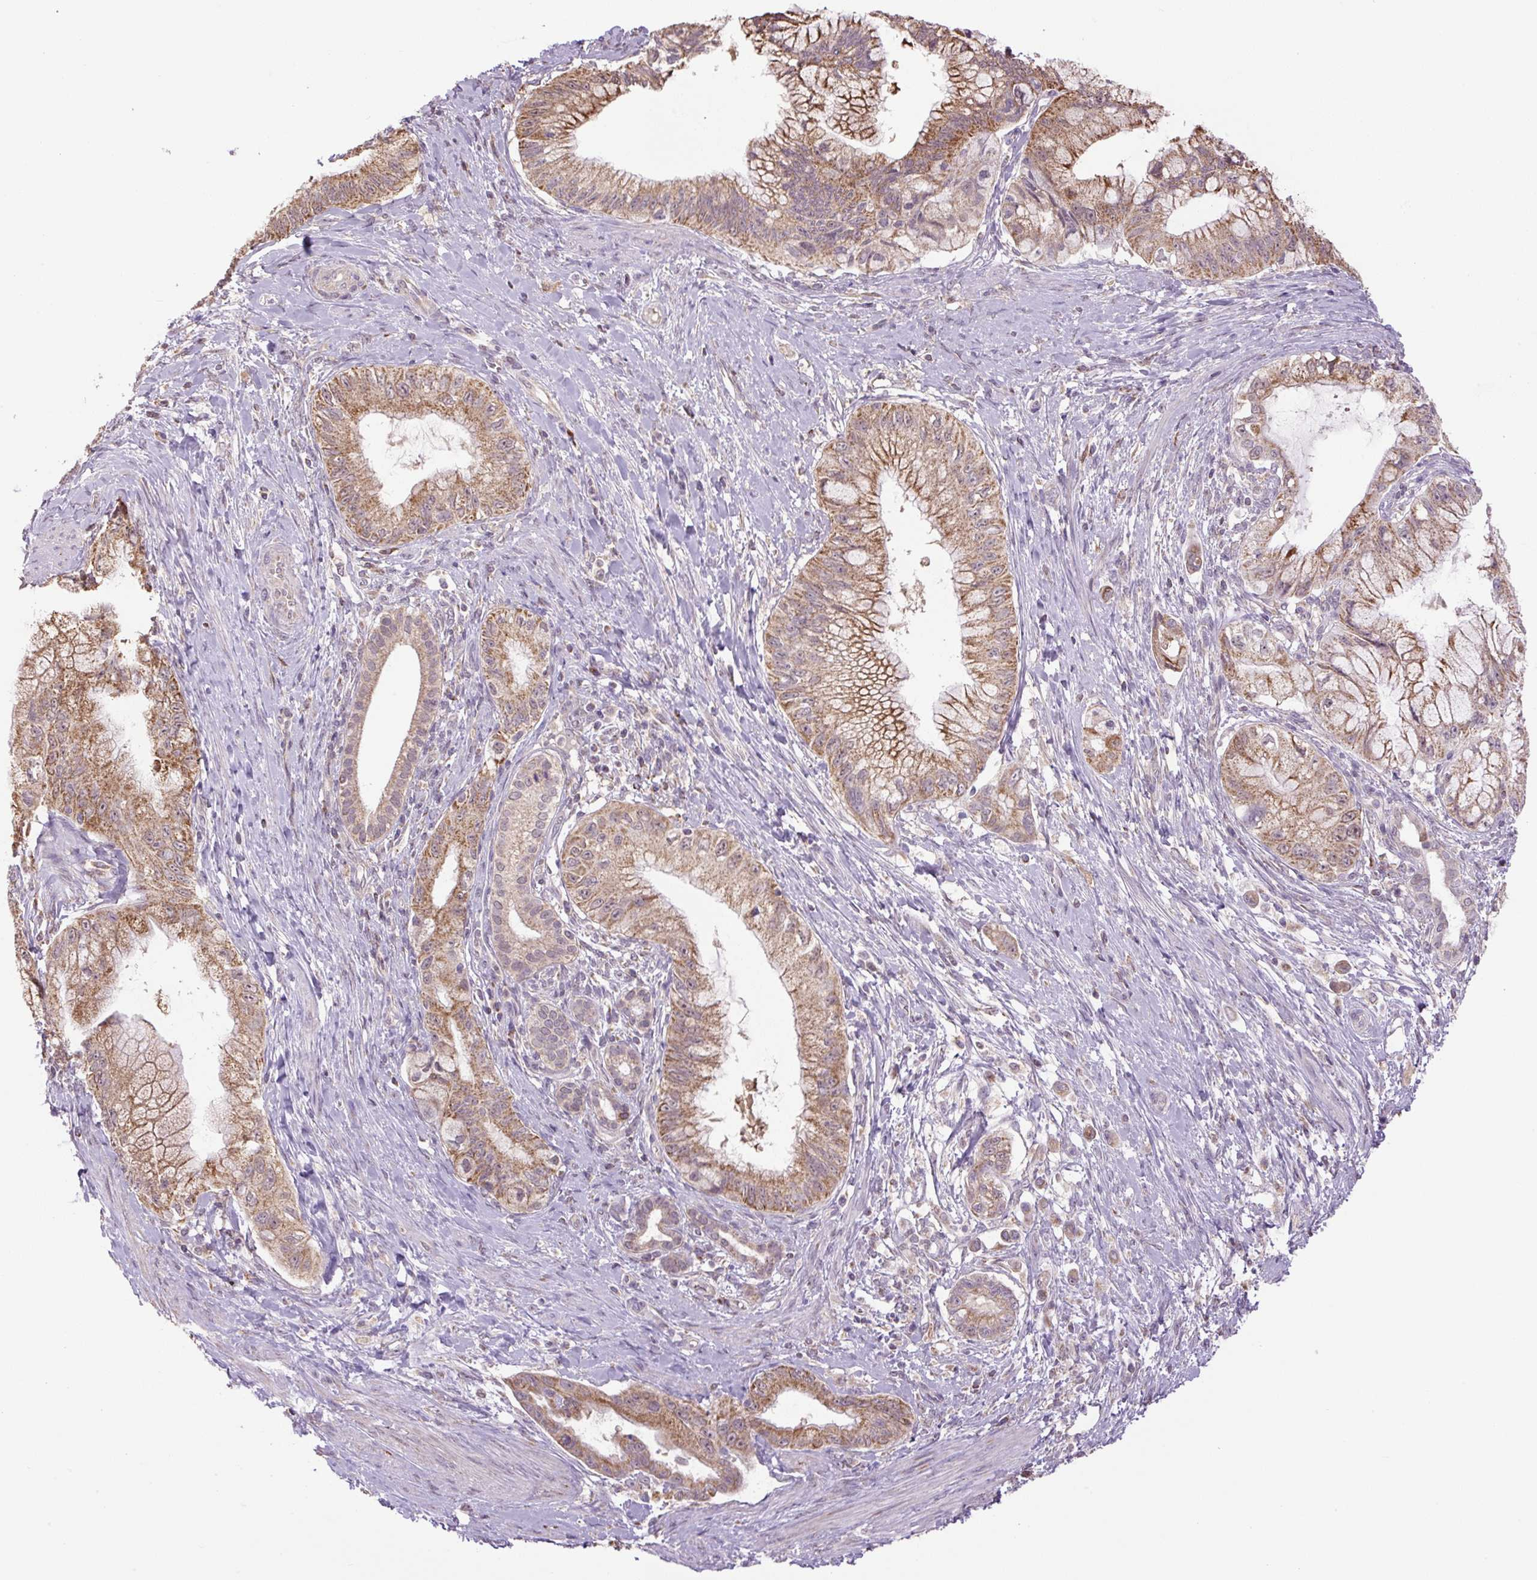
{"staining": {"intensity": "moderate", "quantity": ">75%", "location": "cytoplasmic/membranous"}, "tissue": "pancreatic cancer", "cell_type": "Tumor cells", "image_type": "cancer", "snomed": [{"axis": "morphology", "description": "Adenocarcinoma, NOS"}, {"axis": "topography", "description": "Pancreas"}], "caption": "Immunohistochemistry of pancreatic cancer displays medium levels of moderate cytoplasmic/membranous staining in about >75% of tumor cells.", "gene": "SGF29", "patient": {"sex": "male", "age": 48}}